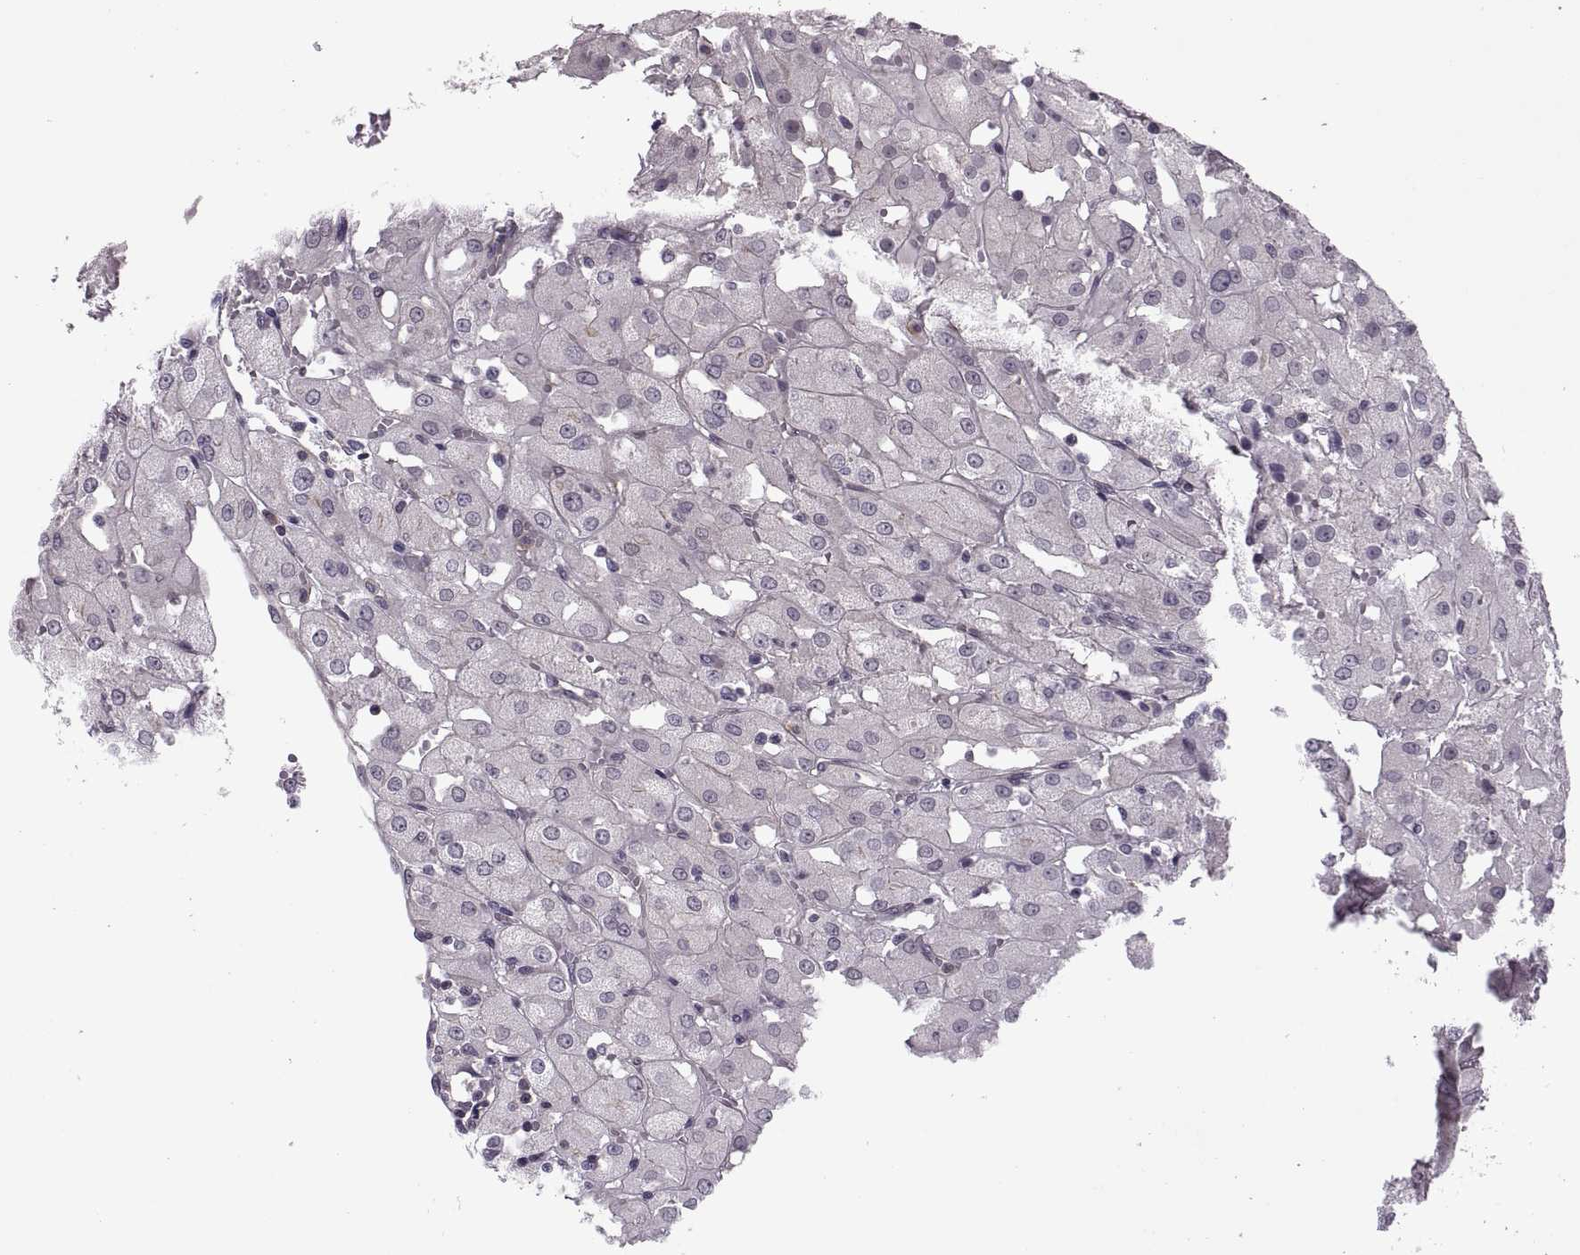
{"staining": {"intensity": "negative", "quantity": "none", "location": "none"}, "tissue": "renal cancer", "cell_type": "Tumor cells", "image_type": "cancer", "snomed": [{"axis": "morphology", "description": "Adenocarcinoma, NOS"}, {"axis": "topography", "description": "Kidney"}], "caption": "Protein analysis of renal adenocarcinoma demonstrates no significant positivity in tumor cells.", "gene": "ODF3", "patient": {"sex": "male", "age": 72}}